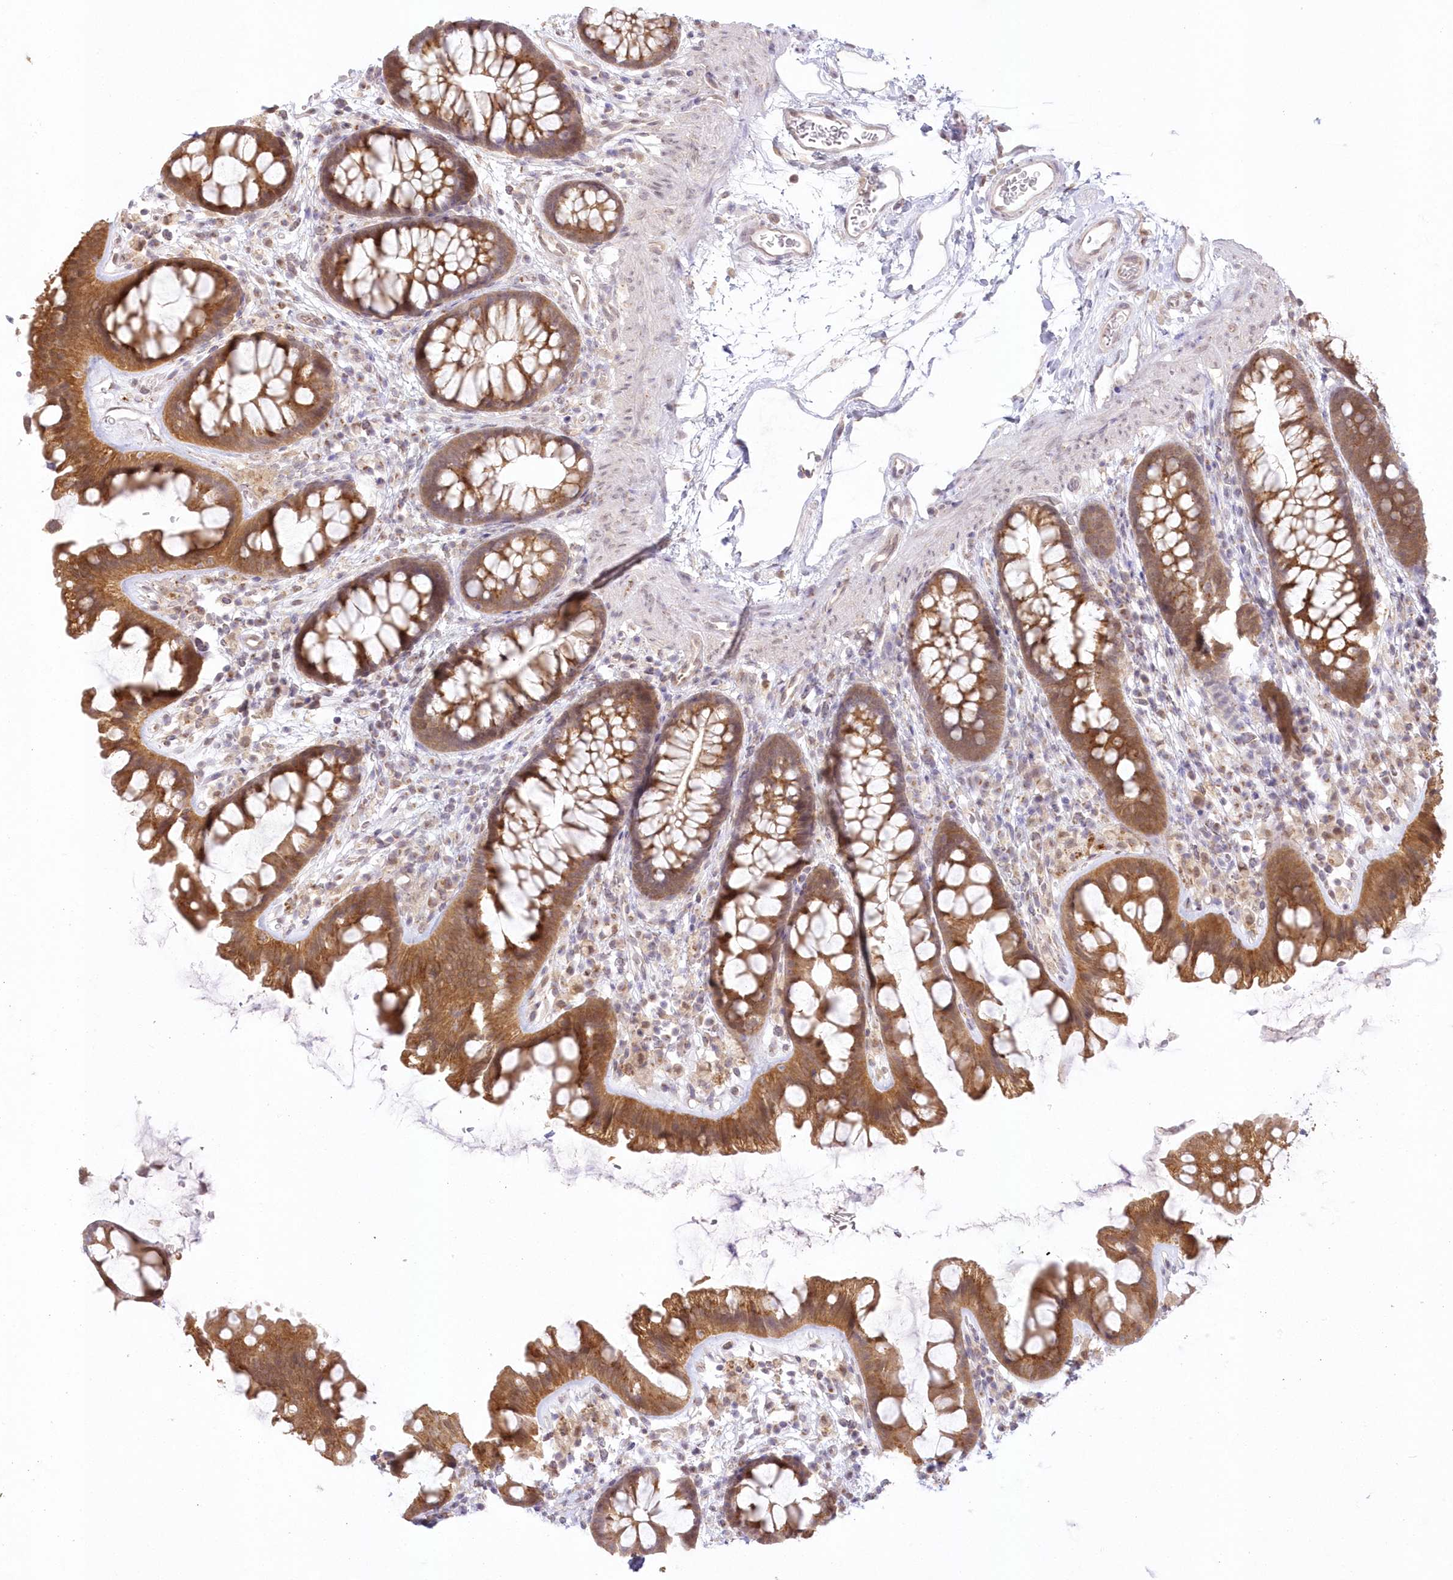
{"staining": {"intensity": "weak", "quantity": "25%-75%", "location": "cytoplasmic/membranous"}, "tissue": "colon", "cell_type": "Endothelial cells", "image_type": "normal", "snomed": [{"axis": "morphology", "description": "Normal tissue, NOS"}, {"axis": "topography", "description": "Colon"}], "caption": "Weak cytoplasmic/membranous protein expression is appreciated in about 25%-75% of endothelial cells in colon.", "gene": "RNPEP", "patient": {"sex": "female", "age": 62}}